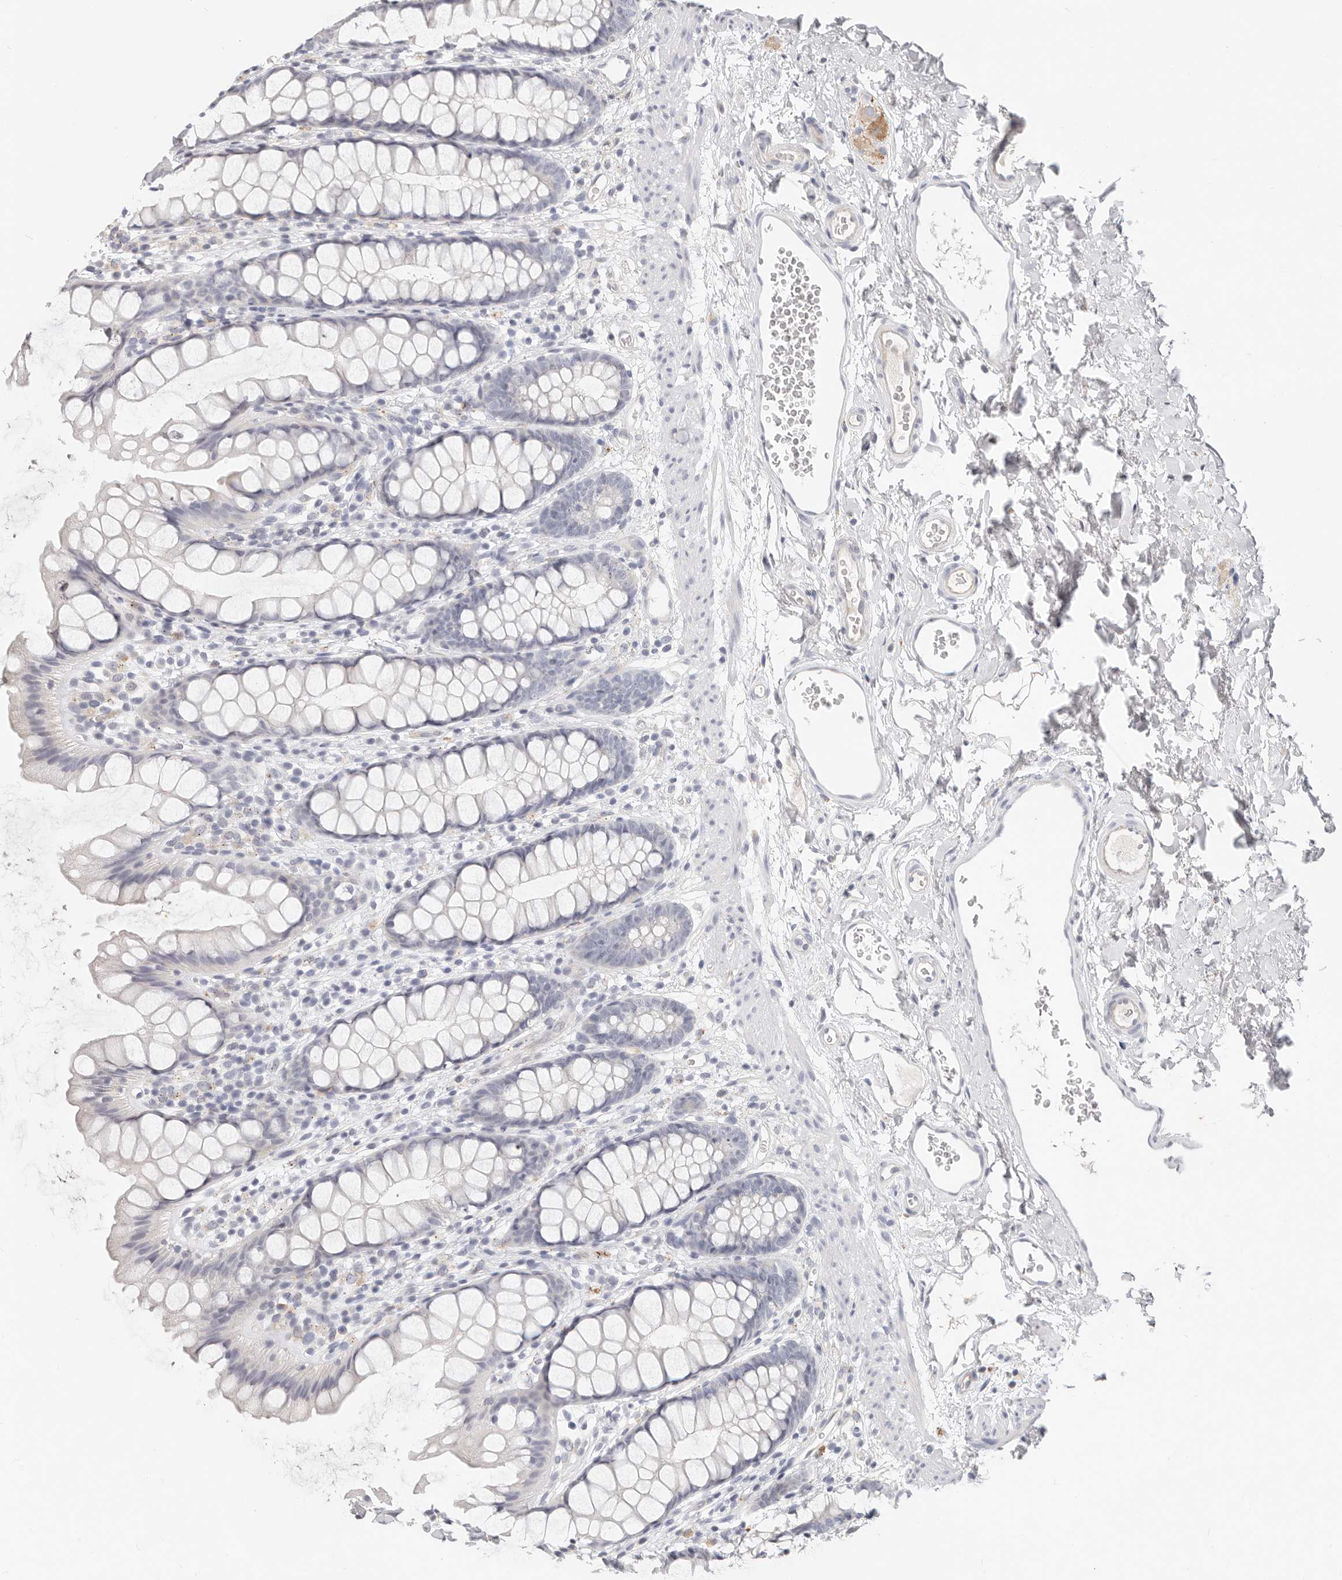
{"staining": {"intensity": "negative", "quantity": "none", "location": "none"}, "tissue": "rectum", "cell_type": "Glandular cells", "image_type": "normal", "snomed": [{"axis": "morphology", "description": "Normal tissue, NOS"}, {"axis": "topography", "description": "Rectum"}], "caption": "Immunohistochemistry of unremarkable rectum shows no expression in glandular cells. The staining is performed using DAB (3,3'-diaminobenzidine) brown chromogen with nuclei counter-stained in using hematoxylin.", "gene": "ZRANB1", "patient": {"sex": "female", "age": 65}}